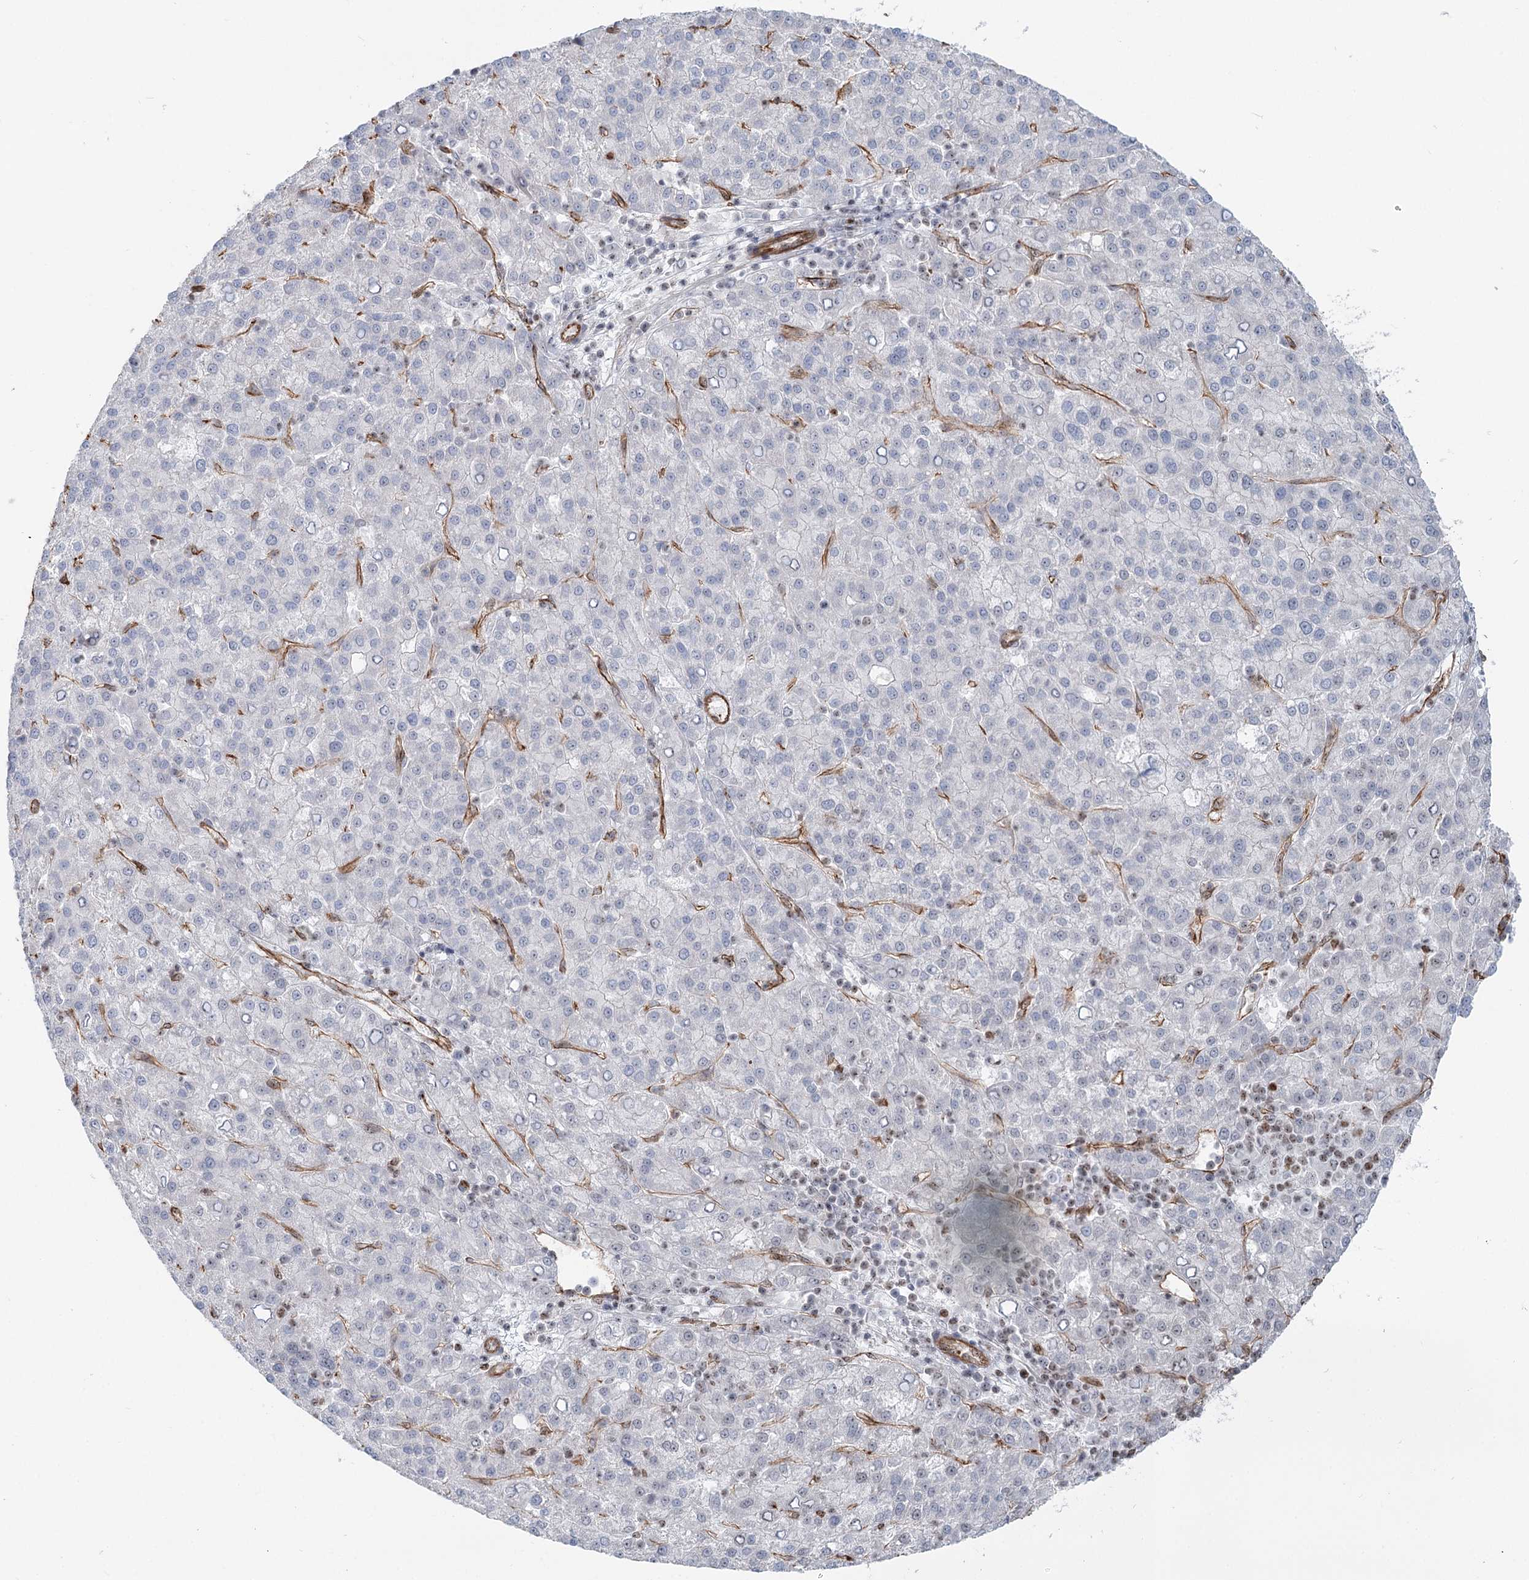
{"staining": {"intensity": "negative", "quantity": "none", "location": "none"}, "tissue": "liver cancer", "cell_type": "Tumor cells", "image_type": "cancer", "snomed": [{"axis": "morphology", "description": "Carcinoma, Hepatocellular, NOS"}, {"axis": "topography", "description": "Liver"}], "caption": "IHC of human liver hepatocellular carcinoma reveals no positivity in tumor cells.", "gene": "ZFYVE28", "patient": {"sex": "female", "age": 58}}